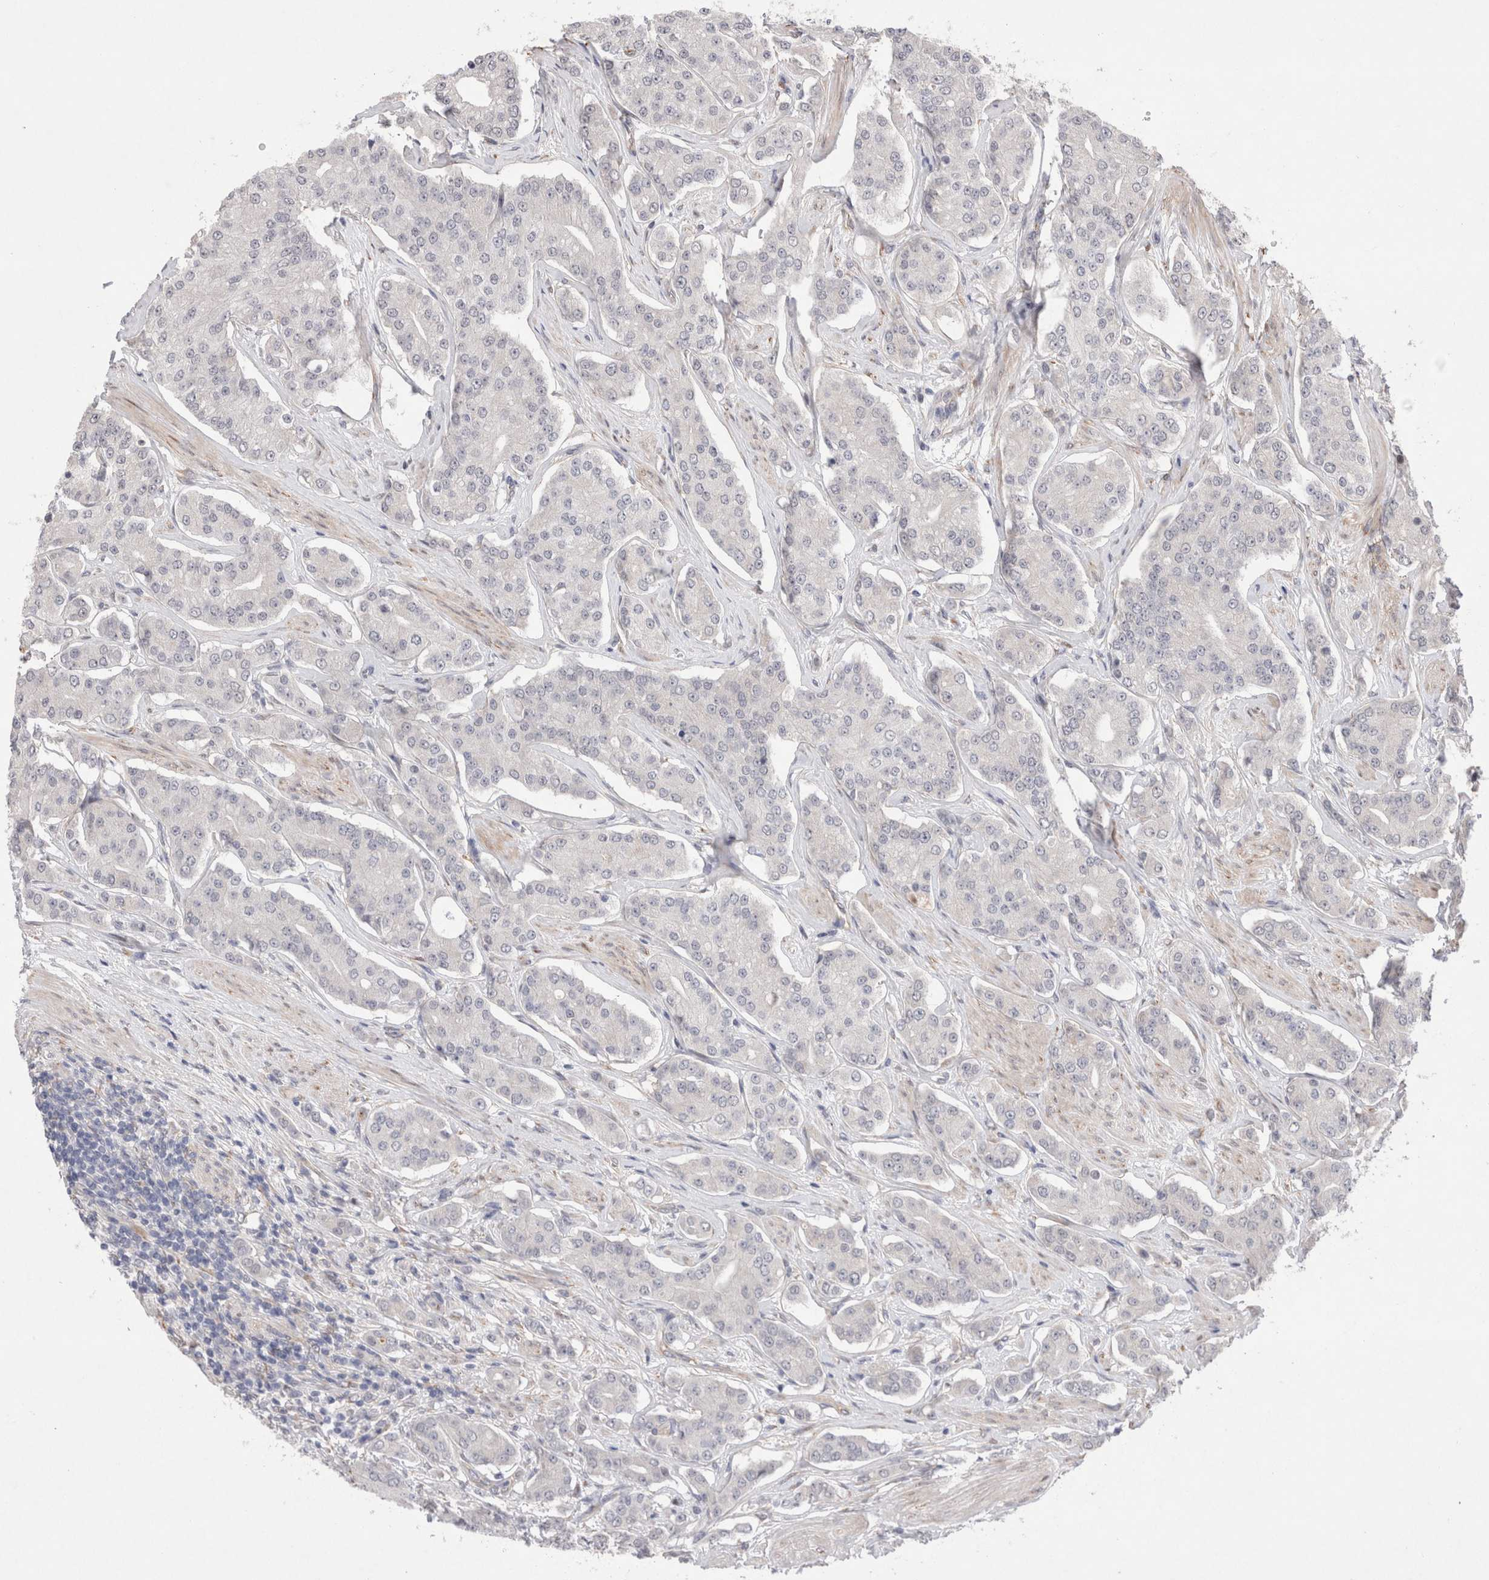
{"staining": {"intensity": "negative", "quantity": "none", "location": "none"}, "tissue": "prostate cancer", "cell_type": "Tumor cells", "image_type": "cancer", "snomed": [{"axis": "morphology", "description": "Adenocarcinoma, High grade"}, {"axis": "topography", "description": "Prostate"}], "caption": "Tumor cells show no significant protein expression in prostate adenocarcinoma (high-grade). Brightfield microscopy of immunohistochemistry stained with DAB (3,3'-diaminobenzidine) (brown) and hematoxylin (blue), captured at high magnification.", "gene": "GIMAP6", "patient": {"sex": "male", "age": 71}}